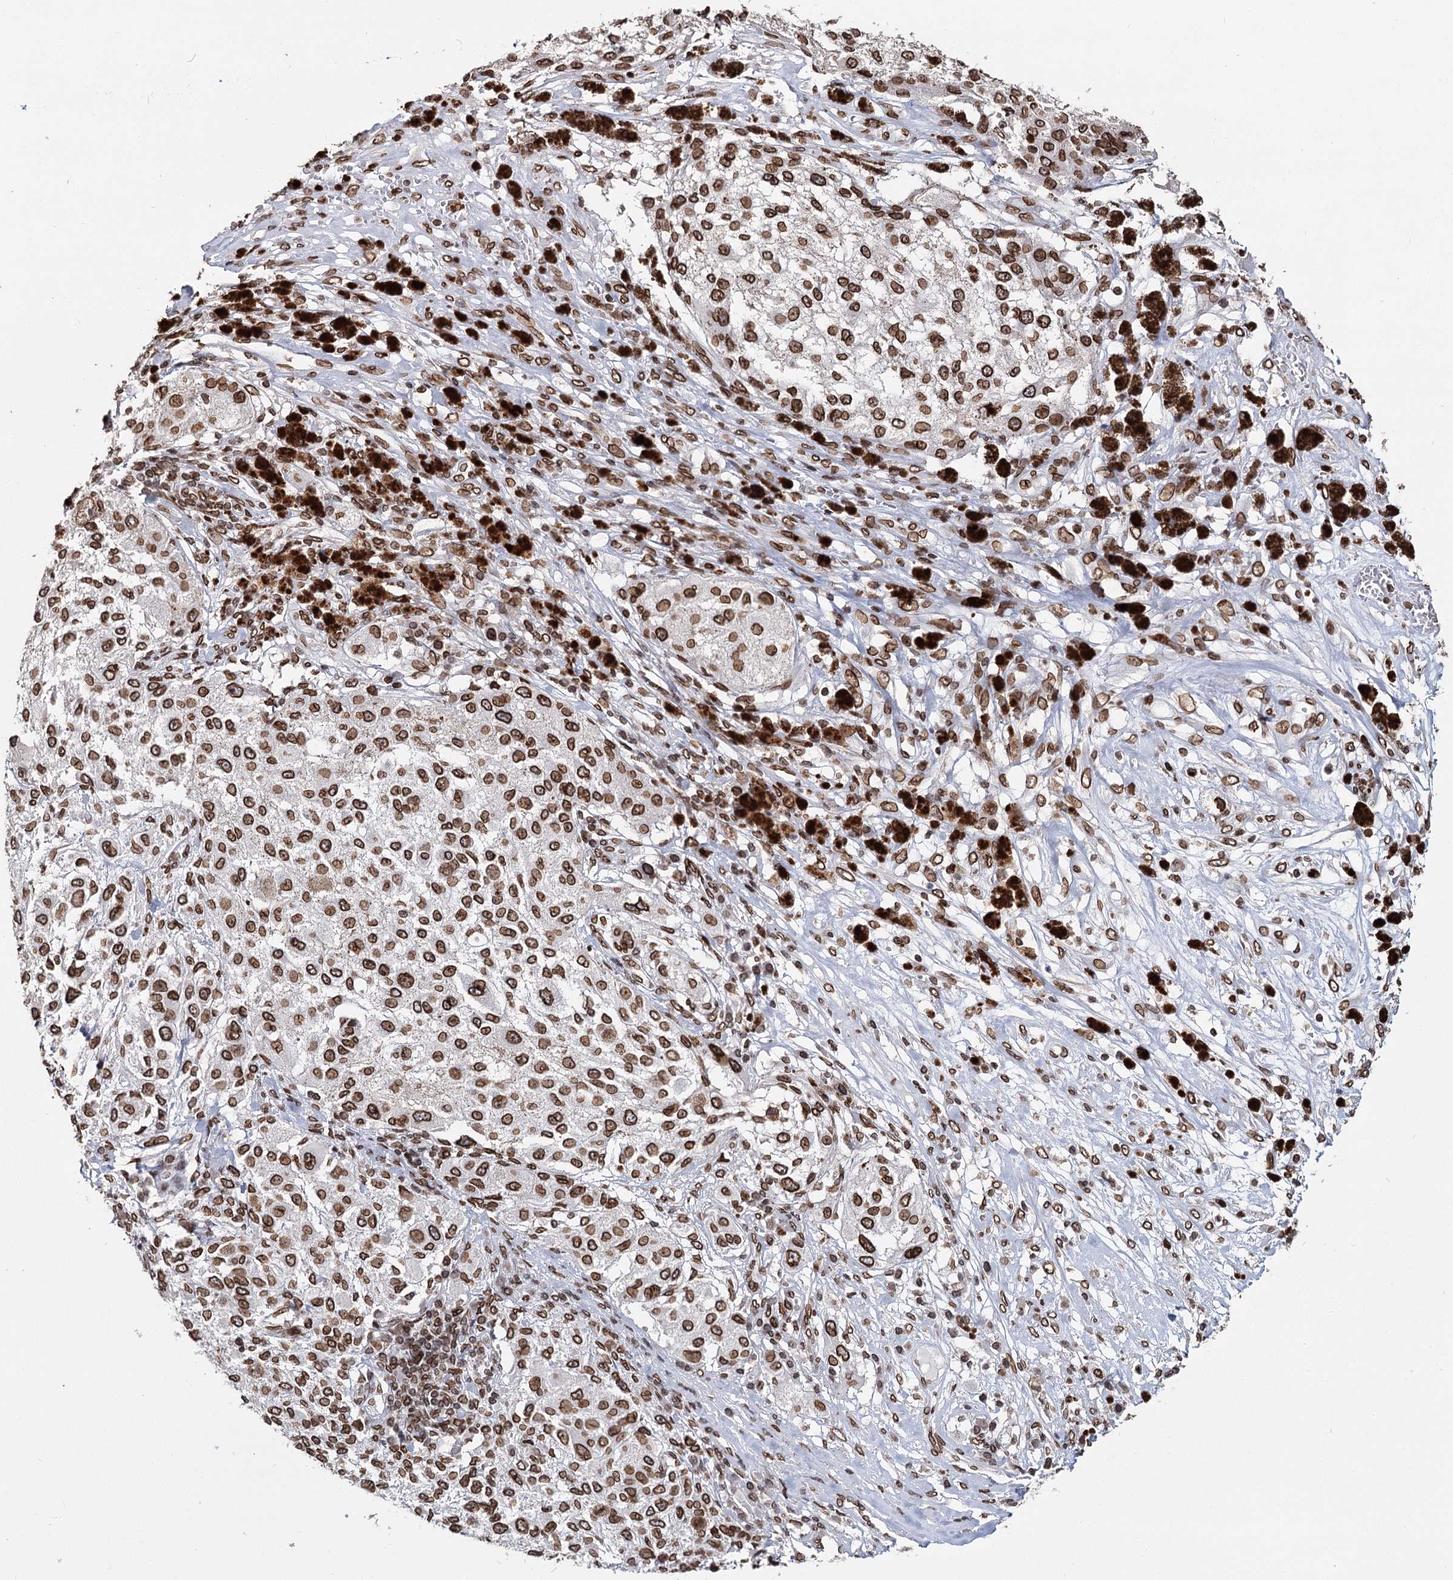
{"staining": {"intensity": "strong", "quantity": ">75%", "location": "cytoplasmic/membranous,nuclear"}, "tissue": "melanoma", "cell_type": "Tumor cells", "image_type": "cancer", "snomed": [{"axis": "morphology", "description": "Necrosis, NOS"}, {"axis": "morphology", "description": "Malignant melanoma, NOS"}, {"axis": "topography", "description": "Skin"}], "caption": "Immunohistochemistry (IHC) of malignant melanoma demonstrates high levels of strong cytoplasmic/membranous and nuclear staining in about >75% of tumor cells. Ihc stains the protein of interest in brown and the nuclei are stained blue.", "gene": "KIAA0930", "patient": {"sex": "female", "age": 87}}